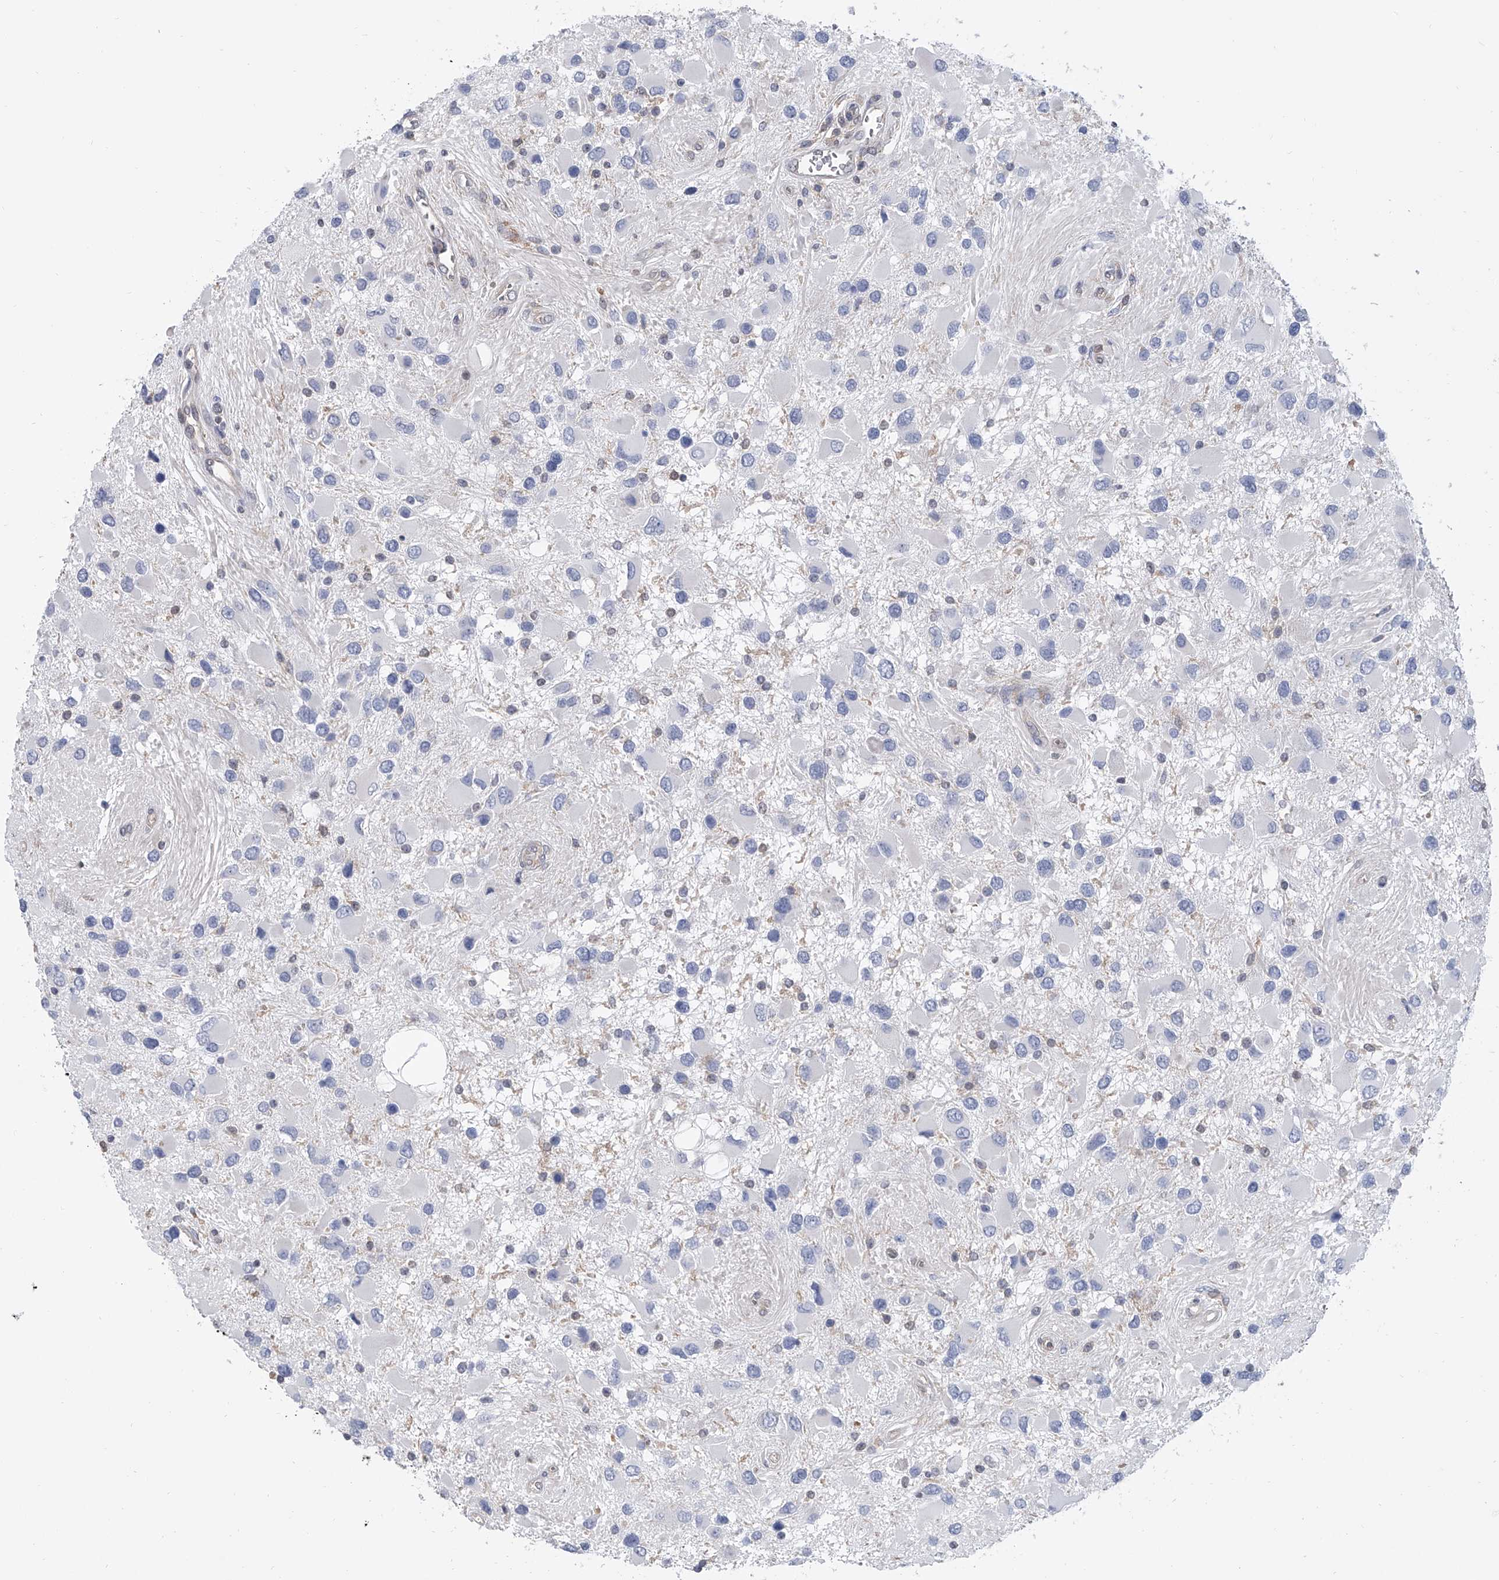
{"staining": {"intensity": "negative", "quantity": "none", "location": "none"}, "tissue": "glioma", "cell_type": "Tumor cells", "image_type": "cancer", "snomed": [{"axis": "morphology", "description": "Glioma, malignant, High grade"}, {"axis": "topography", "description": "Brain"}], "caption": "This is an IHC image of human glioma. There is no positivity in tumor cells.", "gene": "SERPINB9", "patient": {"sex": "male", "age": 53}}